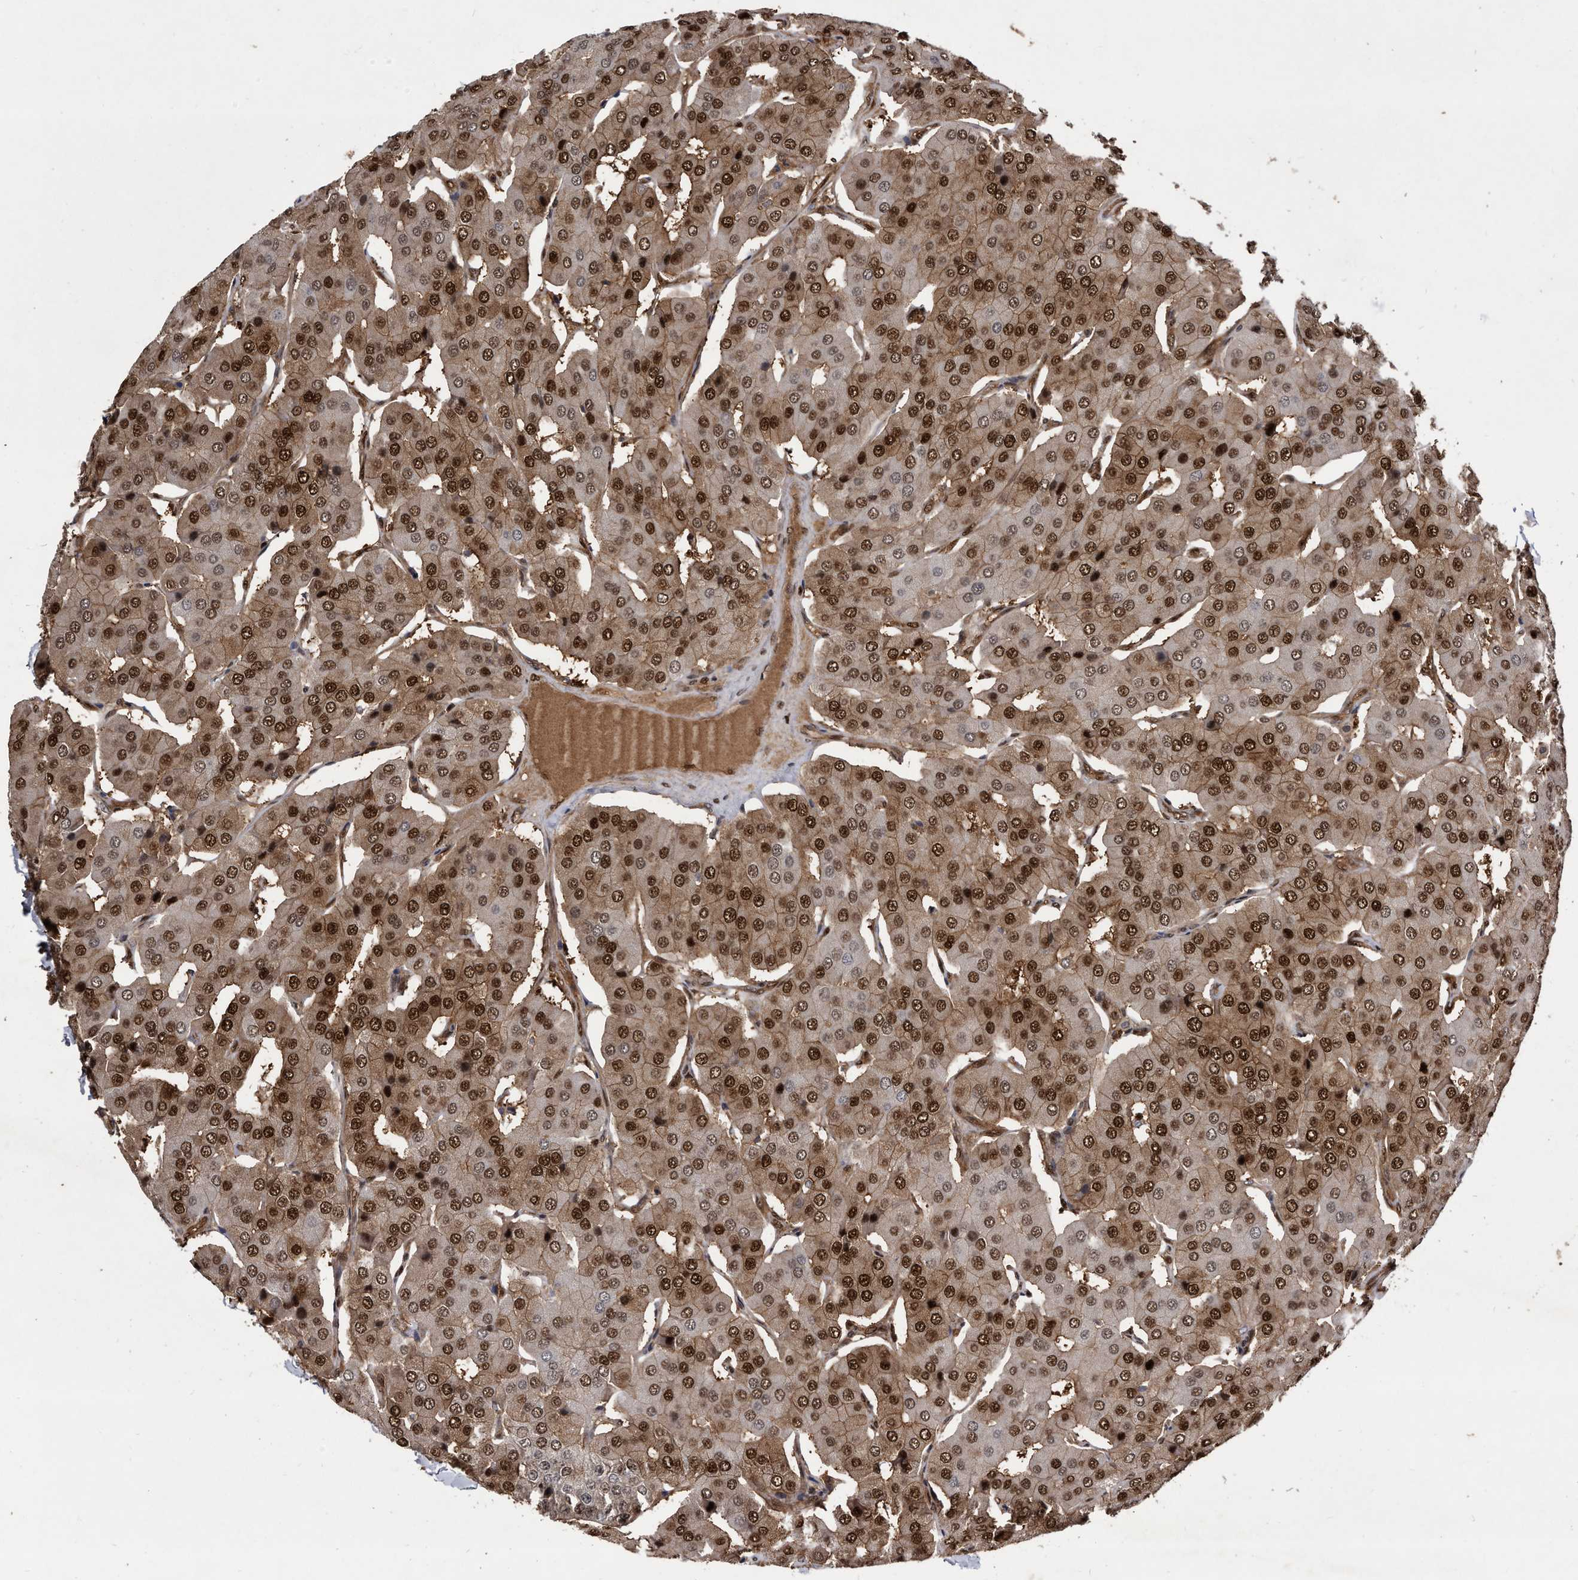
{"staining": {"intensity": "strong", "quantity": ">75%", "location": "nuclear"}, "tissue": "parathyroid gland", "cell_type": "Glandular cells", "image_type": "normal", "snomed": [{"axis": "morphology", "description": "Normal tissue, NOS"}, {"axis": "morphology", "description": "Adenoma, NOS"}, {"axis": "topography", "description": "Parathyroid gland"}], "caption": "Protein expression analysis of normal parathyroid gland shows strong nuclear staining in approximately >75% of glandular cells.", "gene": "RAD23B", "patient": {"sex": "female", "age": 86}}